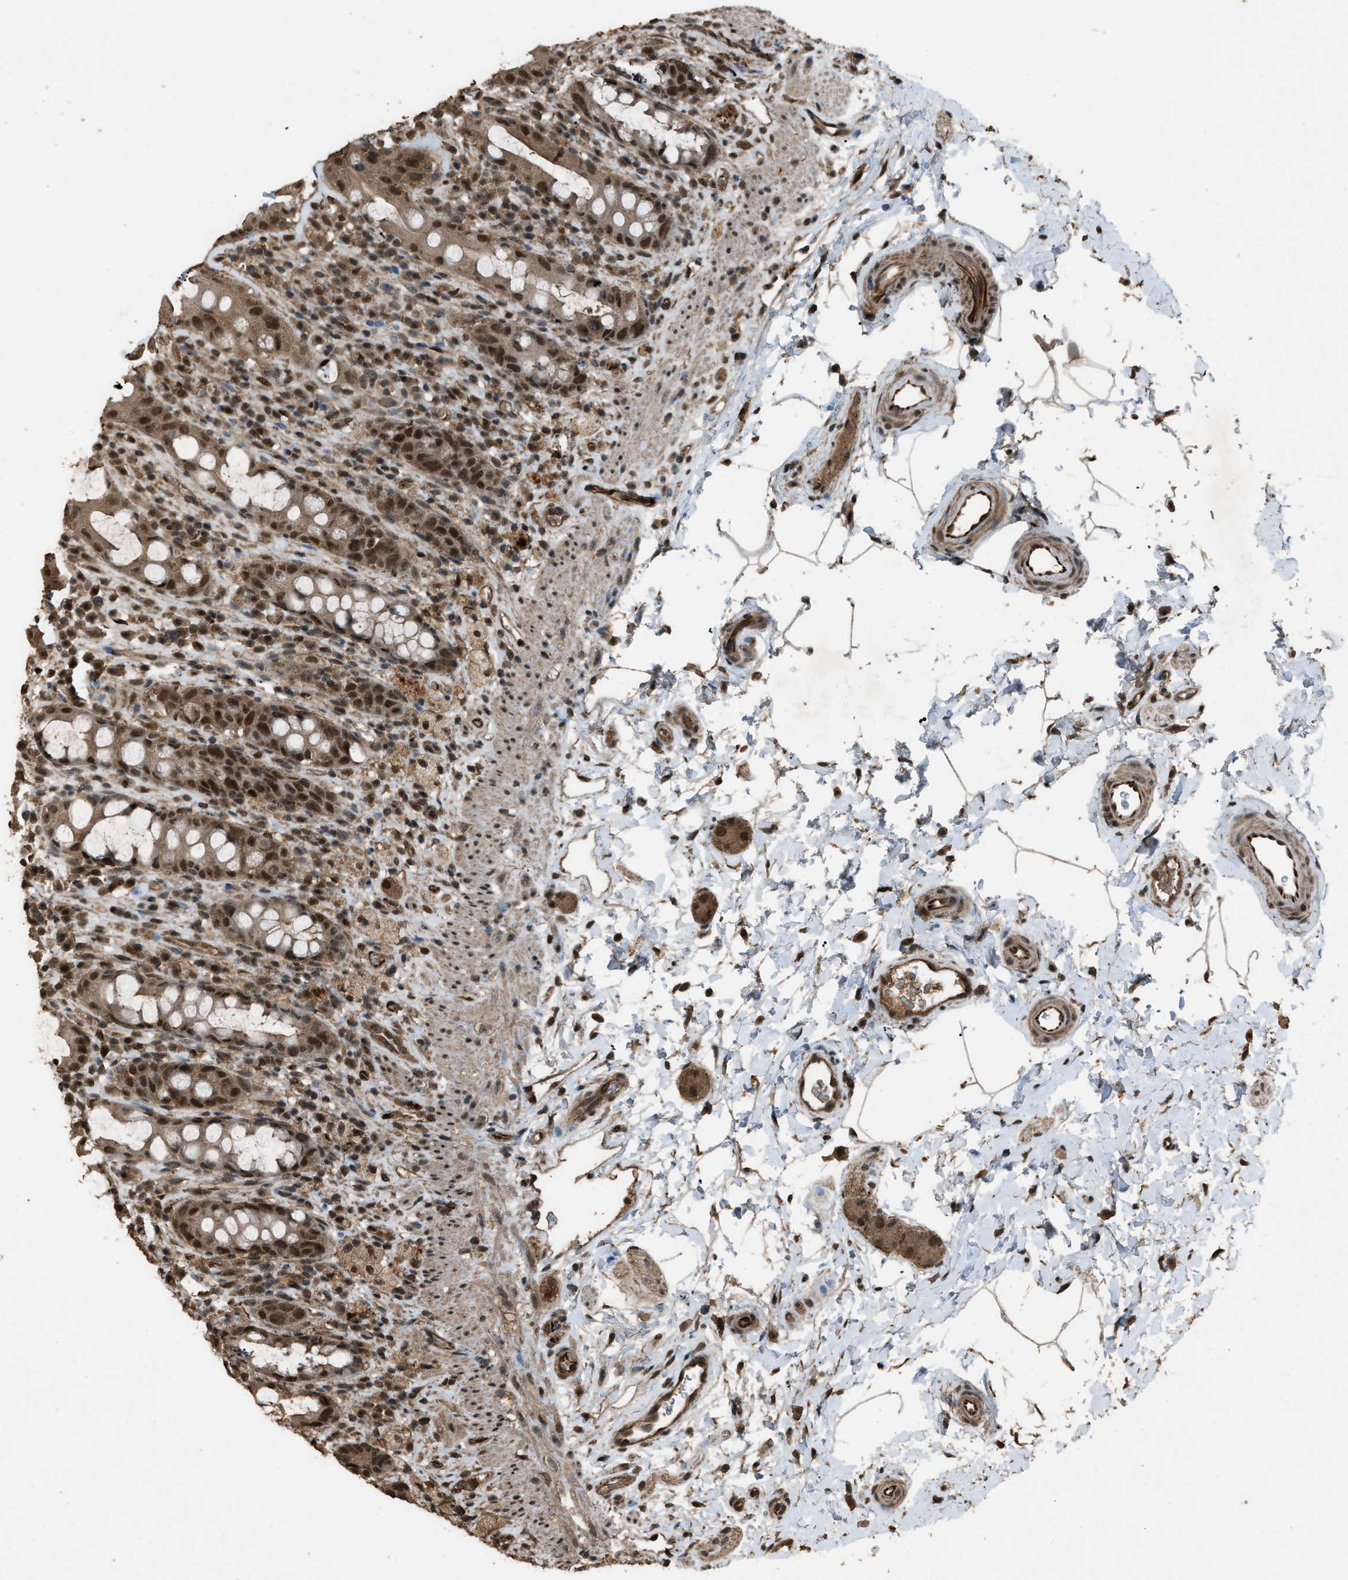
{"staining": {"intensity": "strong", "quantity": ">75%", "location": "cytoplasmic/membranous,nuclear"}, "tissue": "rectum", "cell_type": "Glandular cells", "image_type": "normal", "snomed": [{"axis": "morphology", "description": "Normal tissue, NOS"}, {"axis": "topography", "description": "Rectum"}], "caption": "Immunohistochemistry of benign rectum shows high levels of strong cytoplasmic/membranous,nuclear expression in approximately >75% of glandular cells. Nuclei are stained in blue.", "gene": "SERTAD2", "patient": {"sex": "male", "age": 44}}